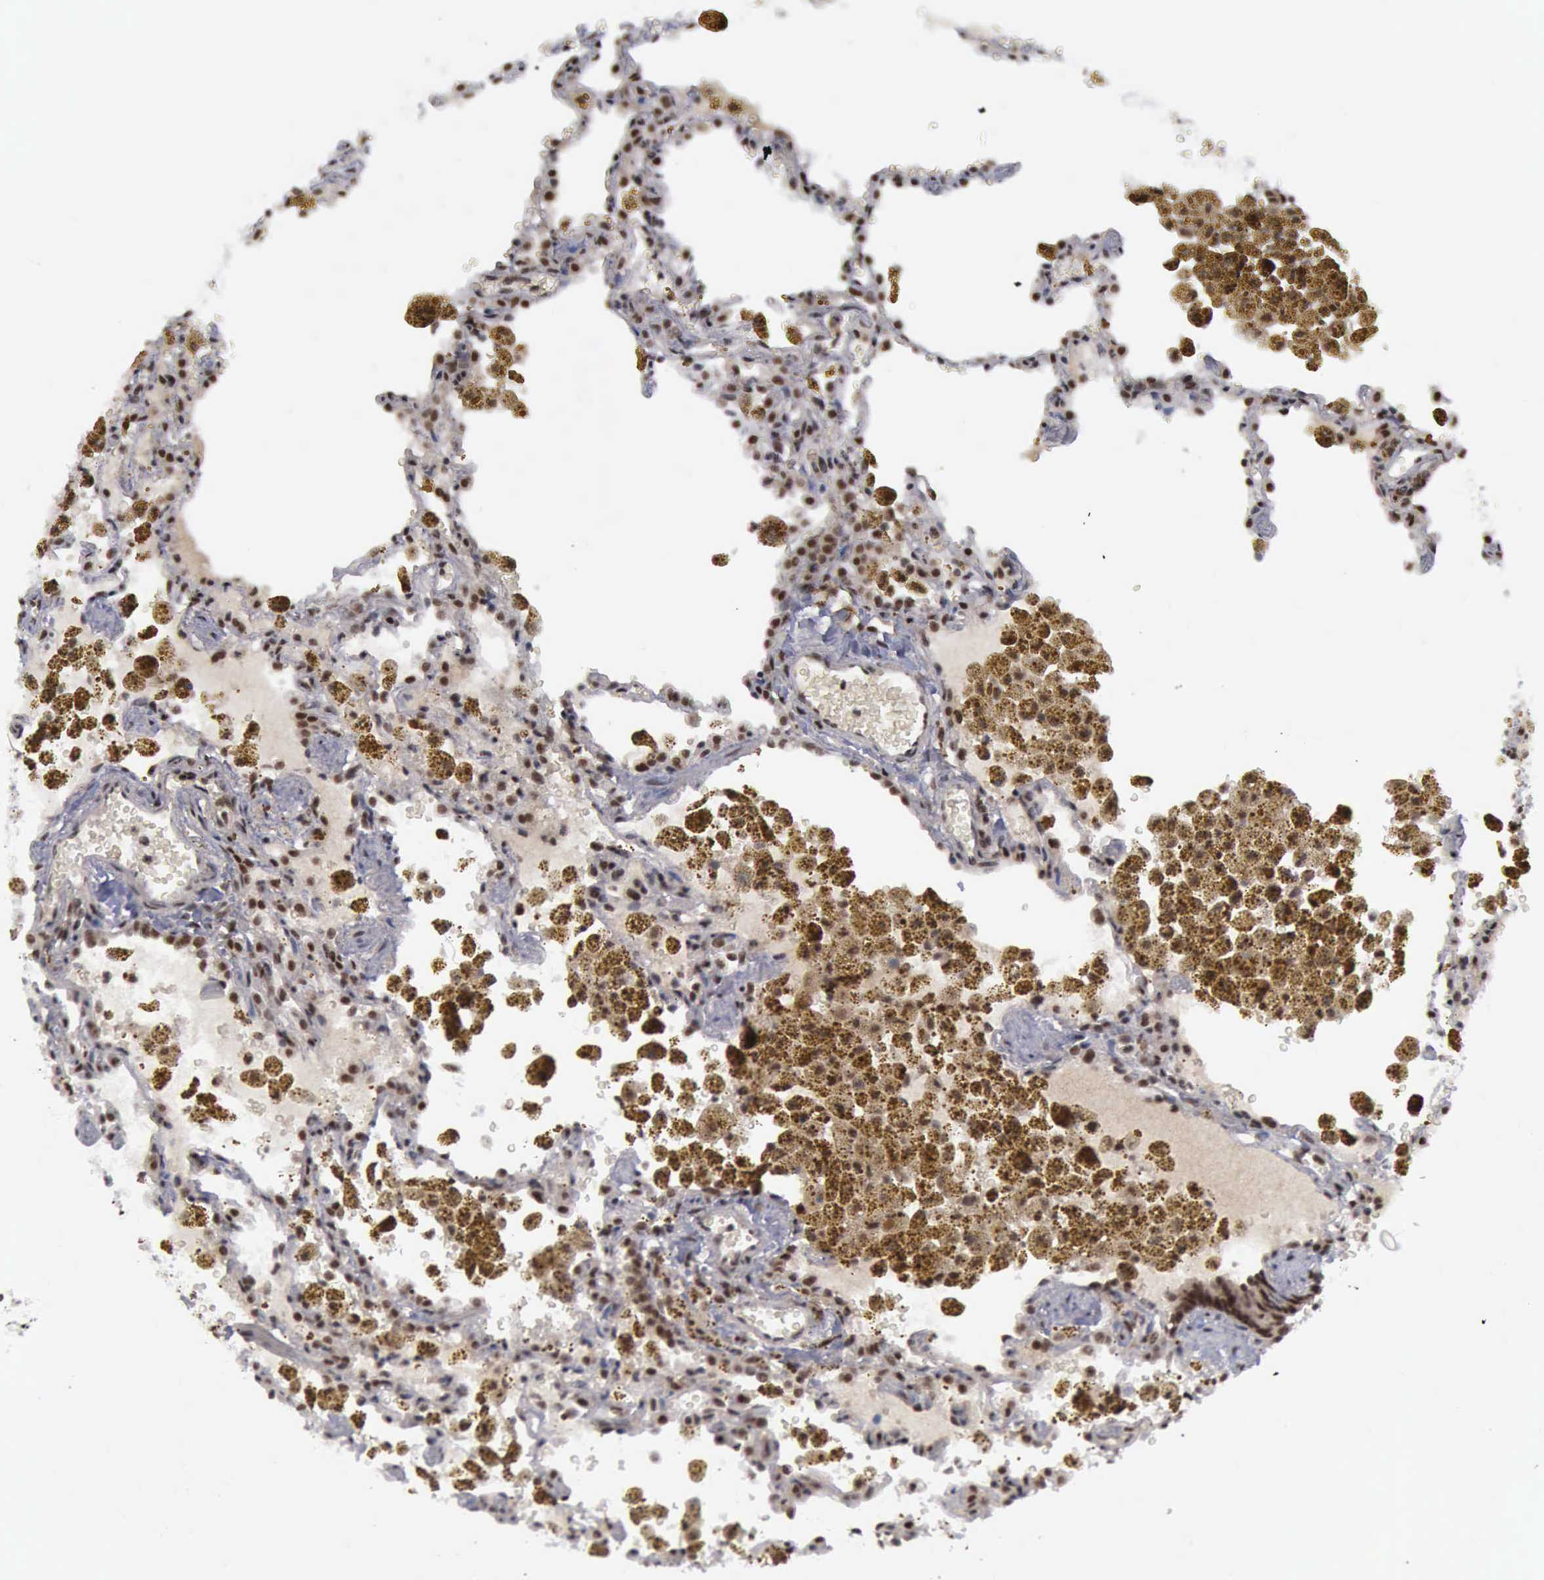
{"staining": {"intensity": "strong", "quantity": ">75%", "location": "cytoplasmic/membranous,nuclear"}, "tissue": "carcinoid", "cell_type": "Tumor cells", "image_type": "cancer", "snomed": [{"axis": "morphology", "description": "Carcinoid, malignant, NOS"}, {"axis": "topography", "description": "Bronchus"}], "caption": "The image exhibits immunohistochemical staining of carcinoid. There is strong cytoplasmic/membranous and nuclear positivity is seen in about >75% of tumor cells.", "gene": "ATM", "patient": {"sex": "male", "age": 55}}